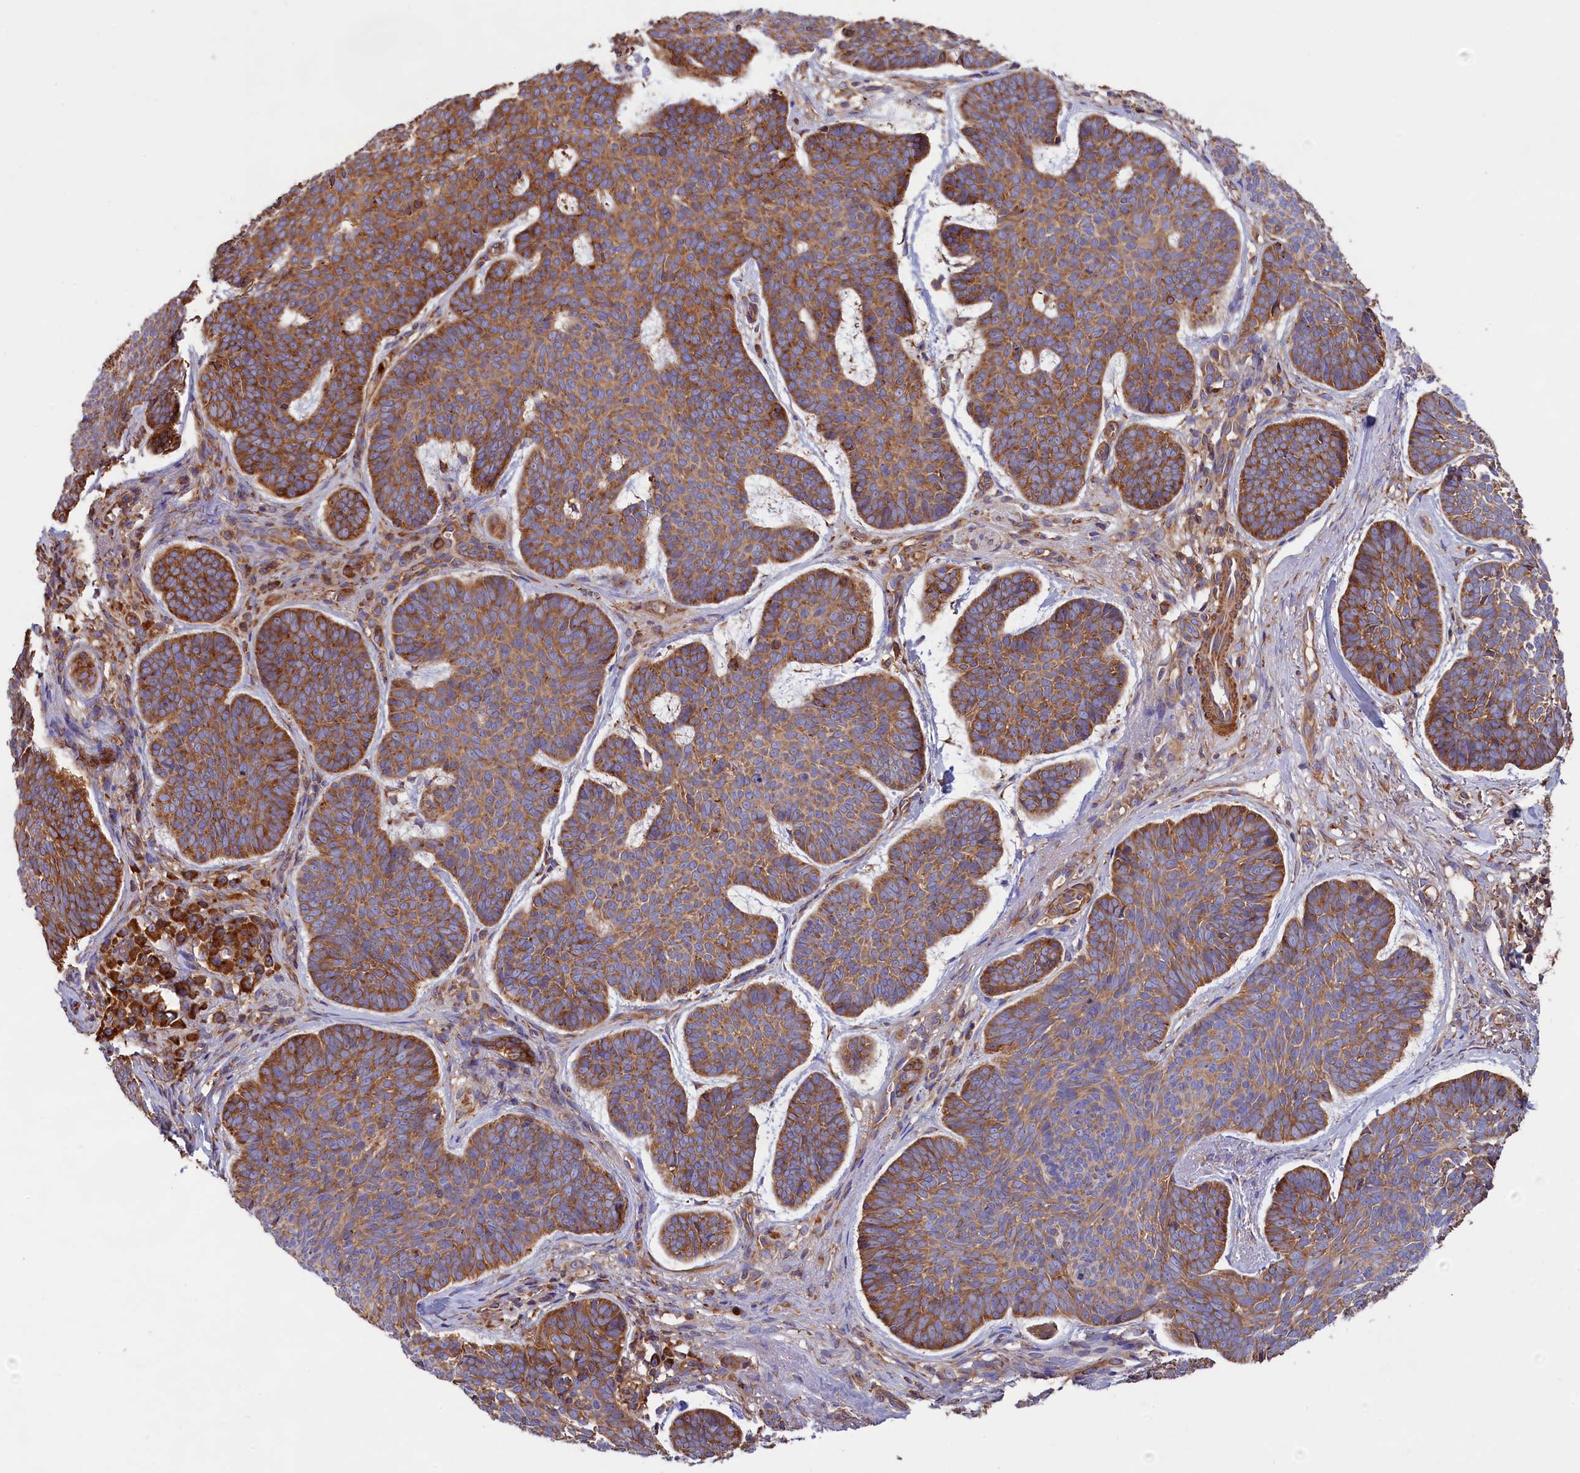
{"staining": {"intensity": "moderate", "quantity": ">75%", "location": "cytoplasmic/membranous"}, "tissue": "skin cancer", "cell_type": "Tumor cells", "image_type": "cancer", "snomed": [{"axis": "morphology", "description": "Basal cell carcinoma"}, {"axis": "topography", "description": "Skin"}], "caption": "This photomicrograph reveals immunohistochemistry (IHC) staining of skin basal cell carcinoma, with medium moderate cytoplasmic/membranous positivity in about >75% of tumor cells.", "gene": "GYS1", "patient": {"sex": "female", "age": 74}}